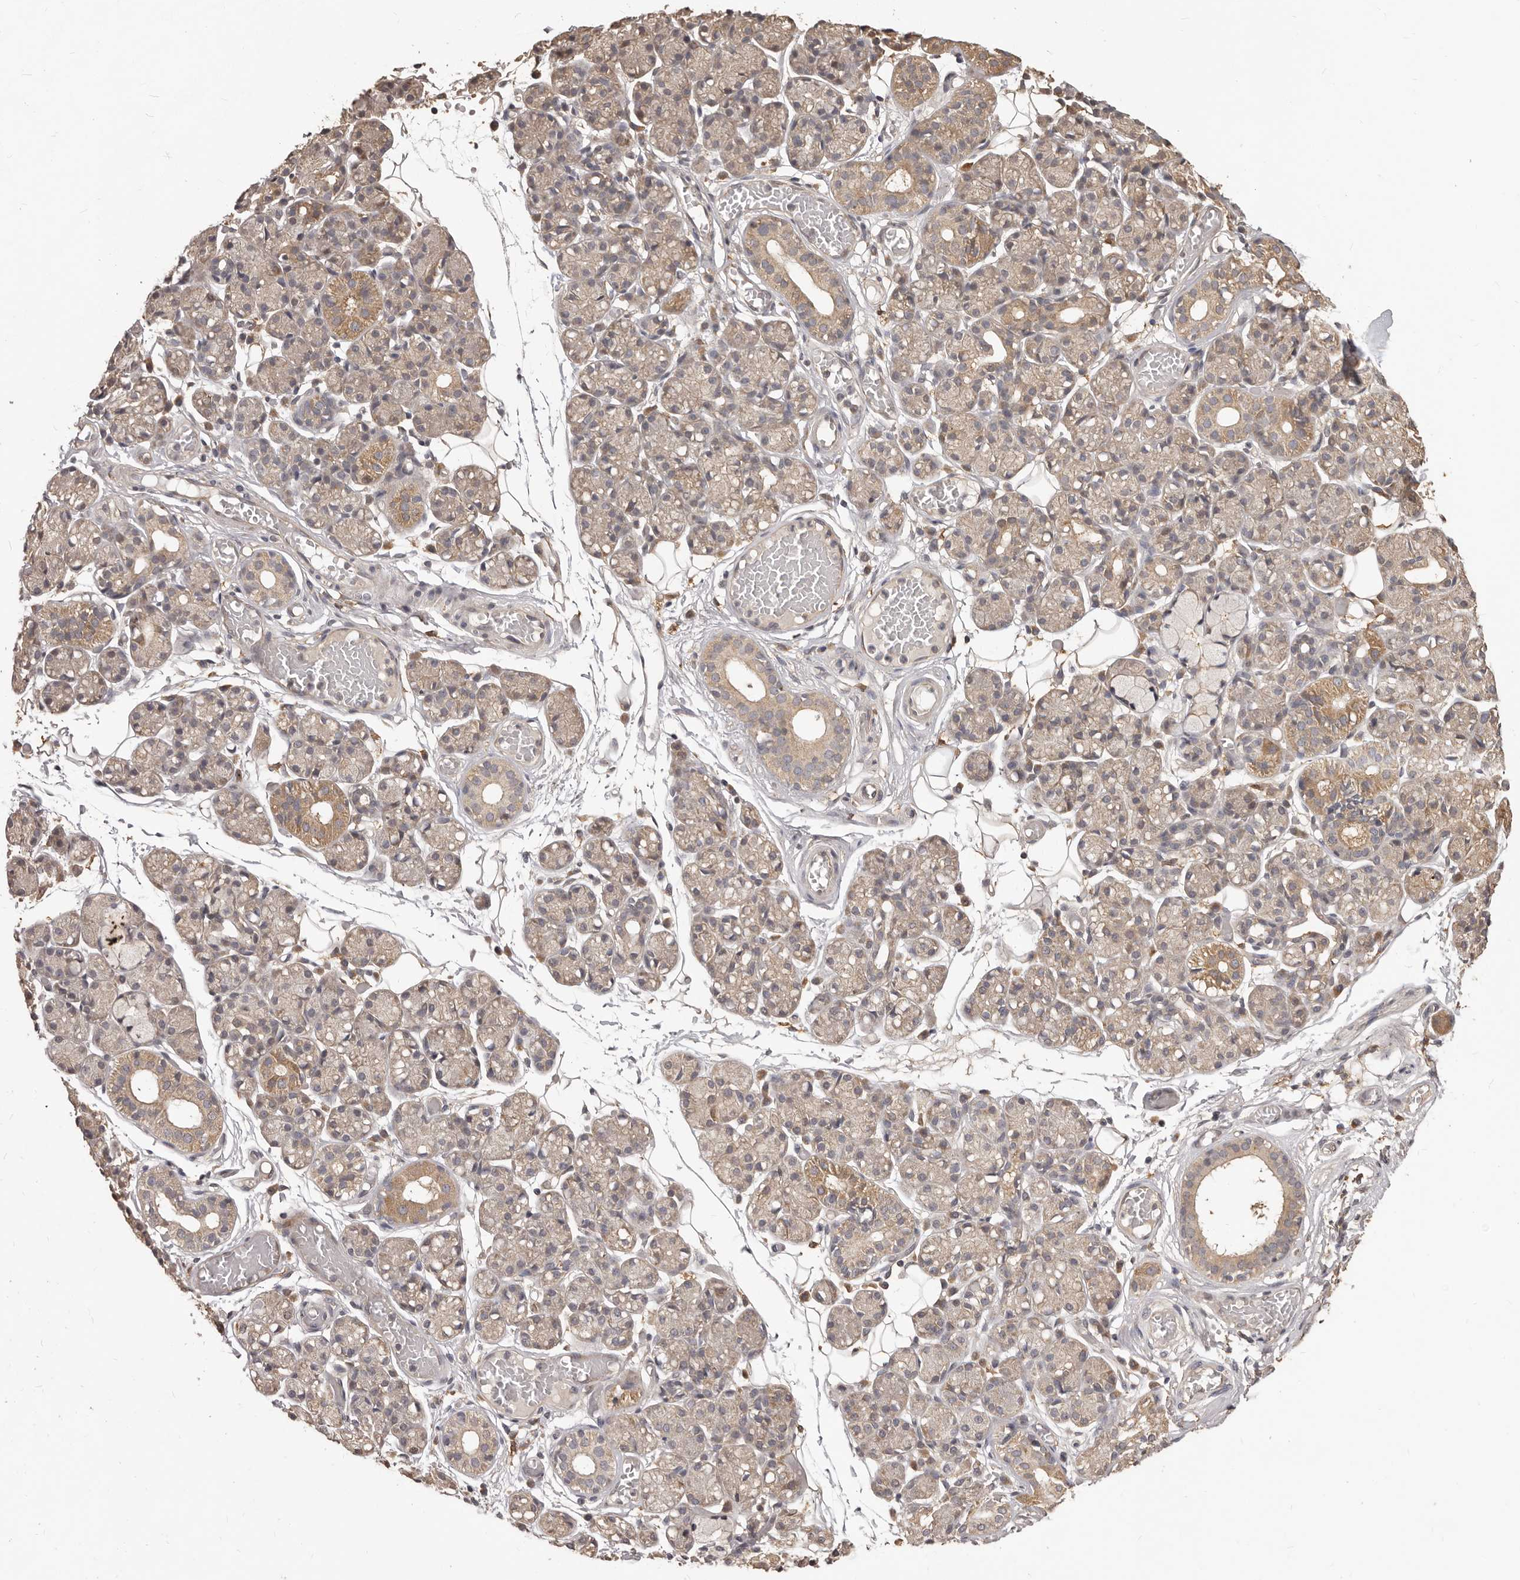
{"staining": {"intensity": "moderate", "quantity": "25%-75%", "location": "cytoplasmic/membranous"}, "tissue": "salivary gland", "cell_type": "Glandular cells", "image_type": "normal", "snomed": [{"axis": "morphology", "description": "Normal tissue, NOS"}, {"axis": "topography", "description": "Salivary gland"}], "caption": "Immunohistochemical staining of normal human salivary gland displays medium levels of moderate cytoplasmic/membranous staining in approximately 25%-75% of glandular cells. The staining was performed using DAB, with brown indicating positive protein expression. Nuclei are stained blue with hematoxylin.", "gene": "MTO1", "patient": {"sex": "male", "age": 63}}